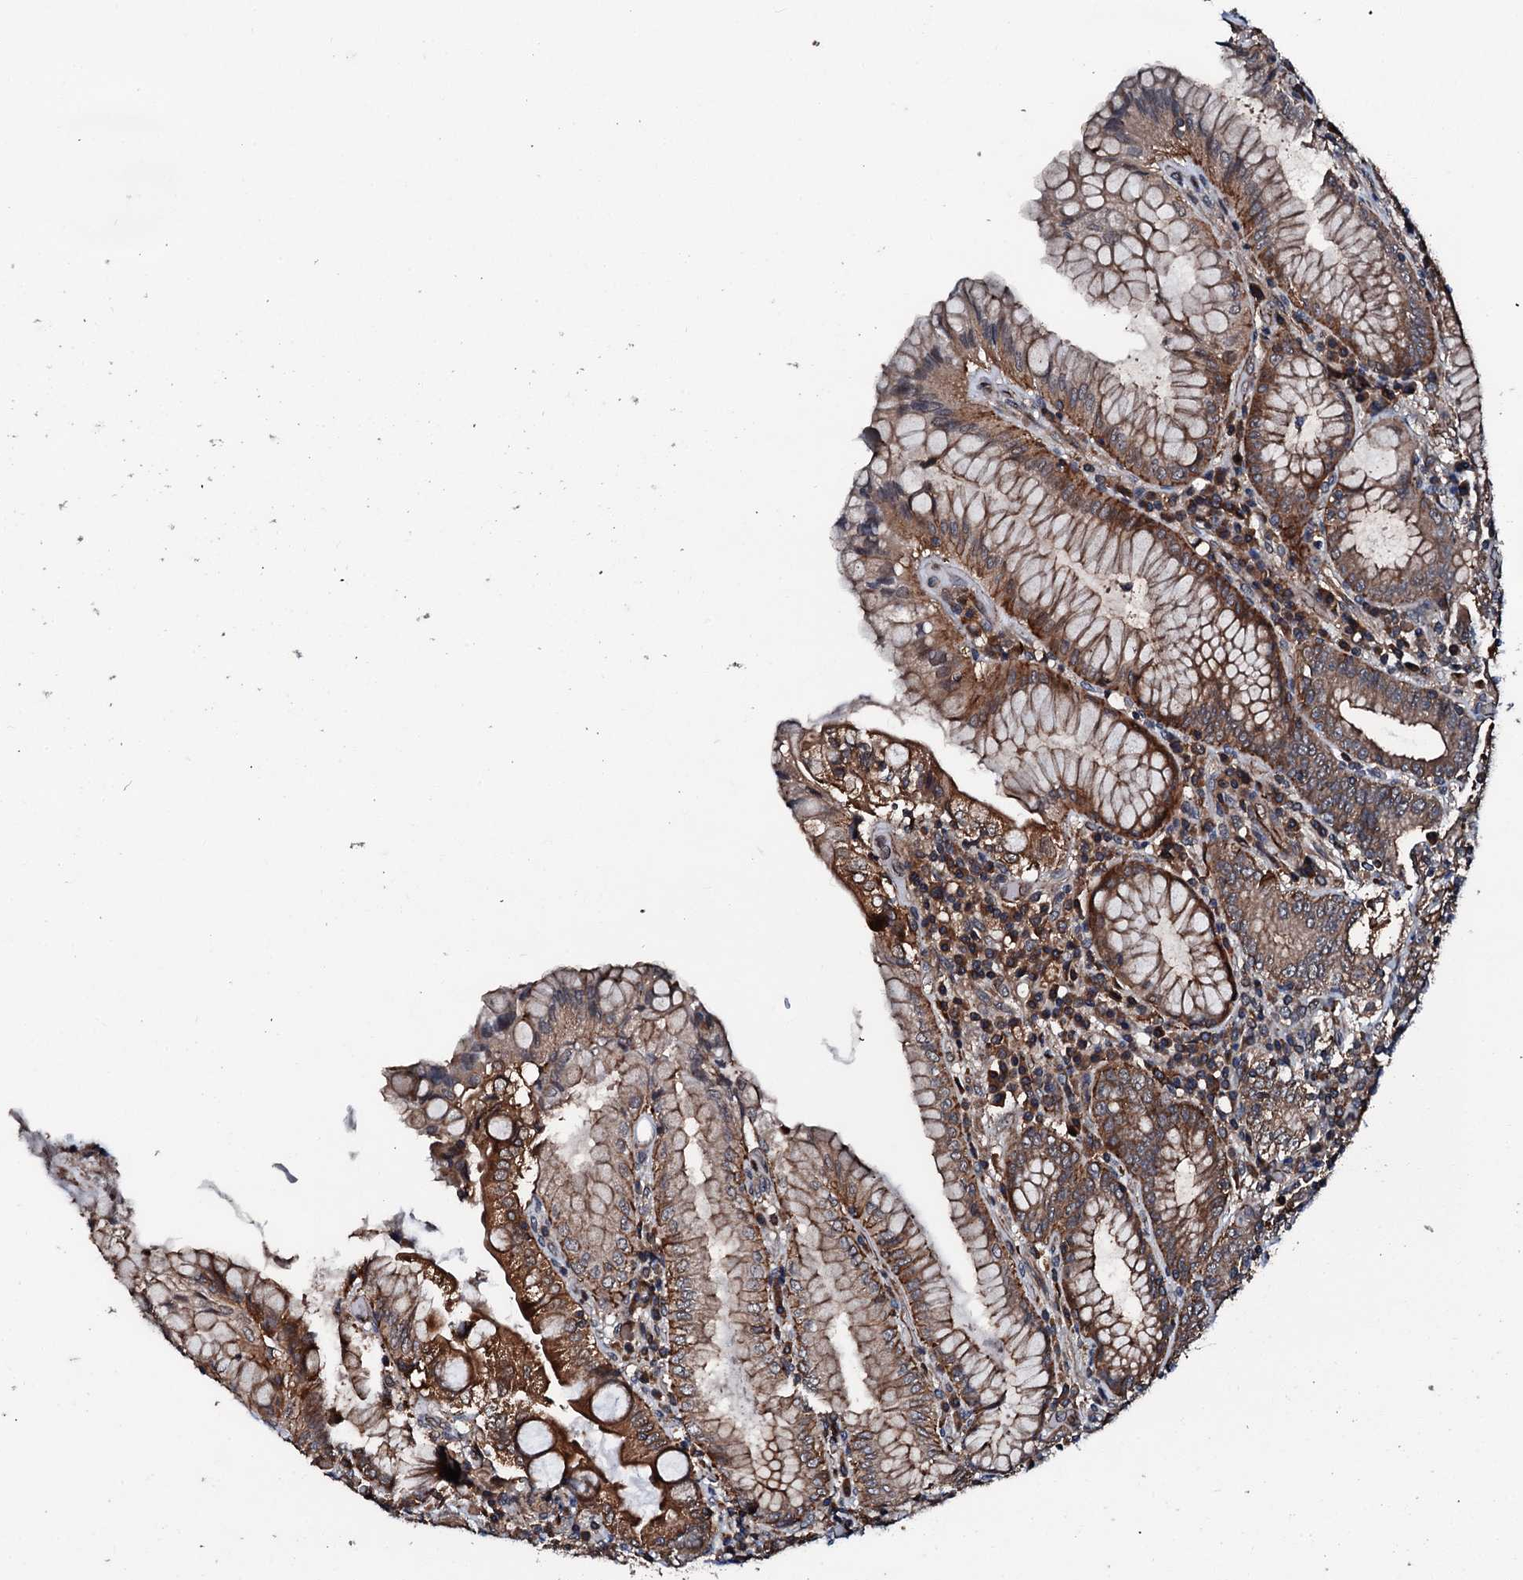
{"staining": {"intensity": "strong", "quantity": ">75%", "location": "cytoplasmic/membranous"}, "tissue": "stomach", "cell_type": "Glandular cells", "image_type": "normal", "snomed": [{"axis": "morphology", "description": "Normal tissue, NOS"}, {"axis": "topography", "description": "Stomach, upper"}, {"axis": "topography", "description": "Stomach, lower"}], "caption": "Protein positivity by immunohistochemistry (IHC) demonstrates strong cytoplasmic/membranous positivity in approximately >75% of glandular cells in unremarkable stomach.", "gene": "FGD4", "patient": {"sex": "female", "age": 76}}